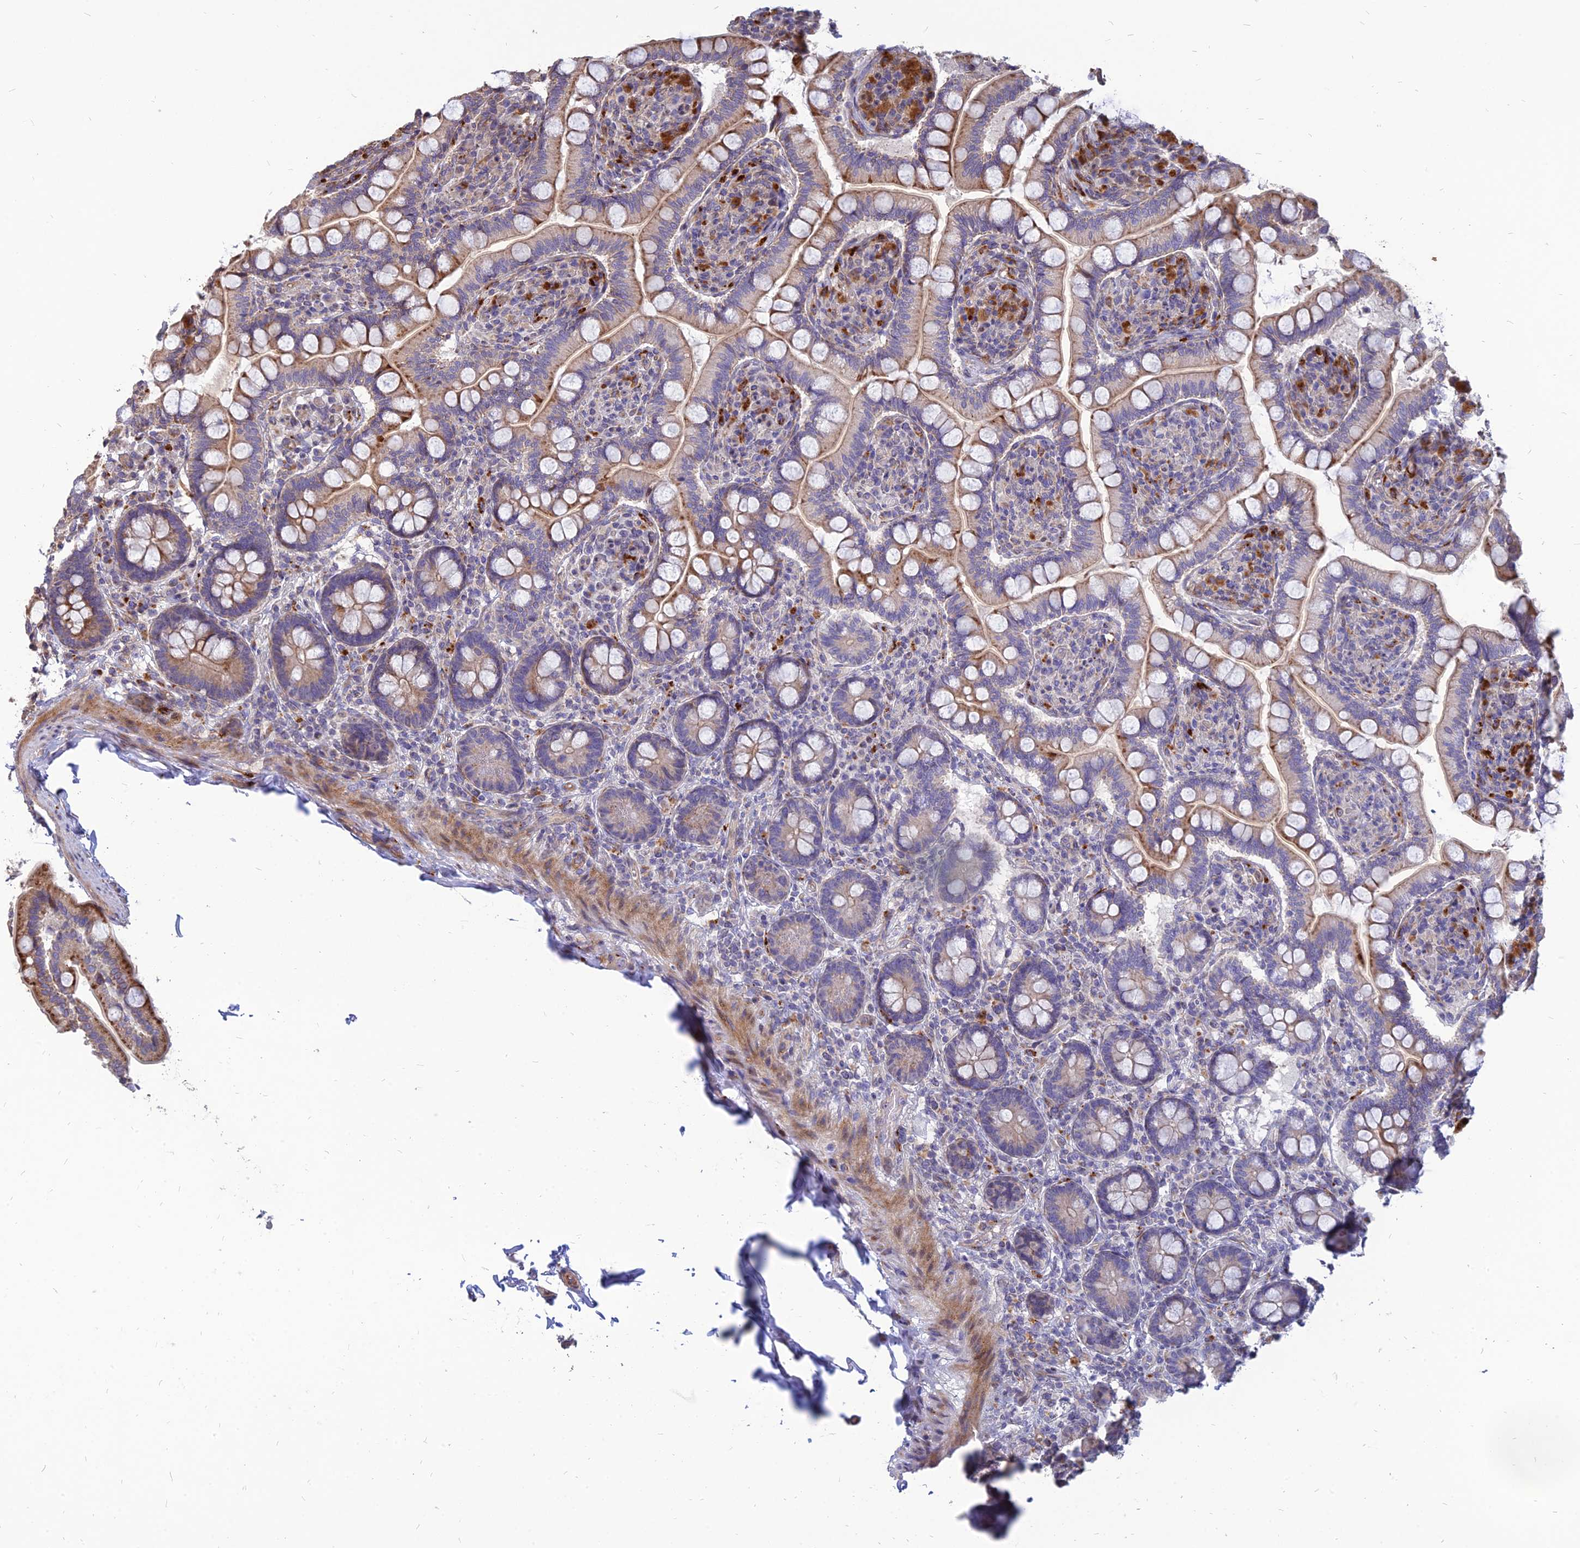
{"staining": {"intensity": "strong", "quantity": "<25%", "location": "cytoplasmic/membranous"}, "tissue": "small intestine", "cell_type": "Glandular cells", "image_type": "normal", "snomed": [{"axis": "morphology", "description": "Normal tissue, NOS"}, {"axis": "topography", "description": "Small intestine"}], "caption": "Human small intestine stained with a protein marker demonstrates strong staining in glandular cells.", "gene": "ST3GAL6", "patient": {"sex": "female", "age": 64}}